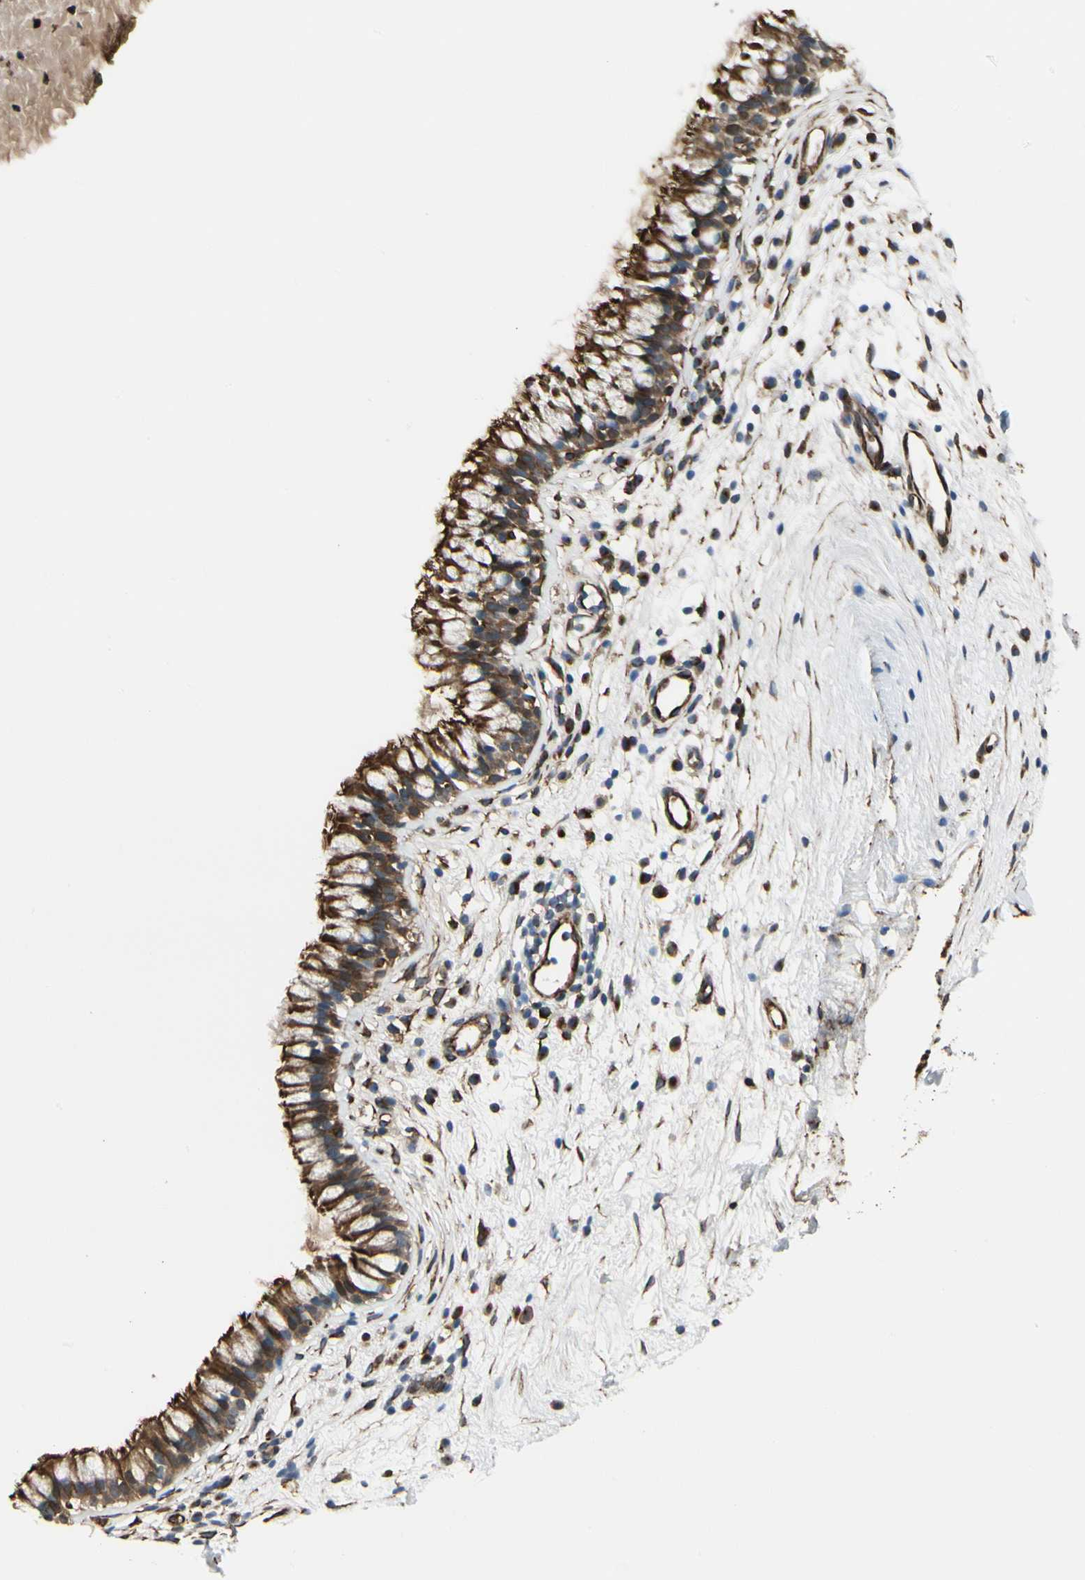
{"staining": {"intensity": "strong", "quantity": ">75%", "location": "cytoplasmic/membranous"}, "tissue": "nasopharynx", "cell_type": "Respiratory epithelial cells", "image_type": "normal", "snomed": [{"axis": "morphology", "description": "Normal tissue, NOS"}, {"axis": "topography", "description": "Nasopharynx"}], "caption": "Unremarkable nasopharynx demonstrates strong cytoplasmic/membranous expression in approximately >75% of respiratory epithelial cells.", "gene": "FTH1", "patient": {"sex": "male", "age": 21}}